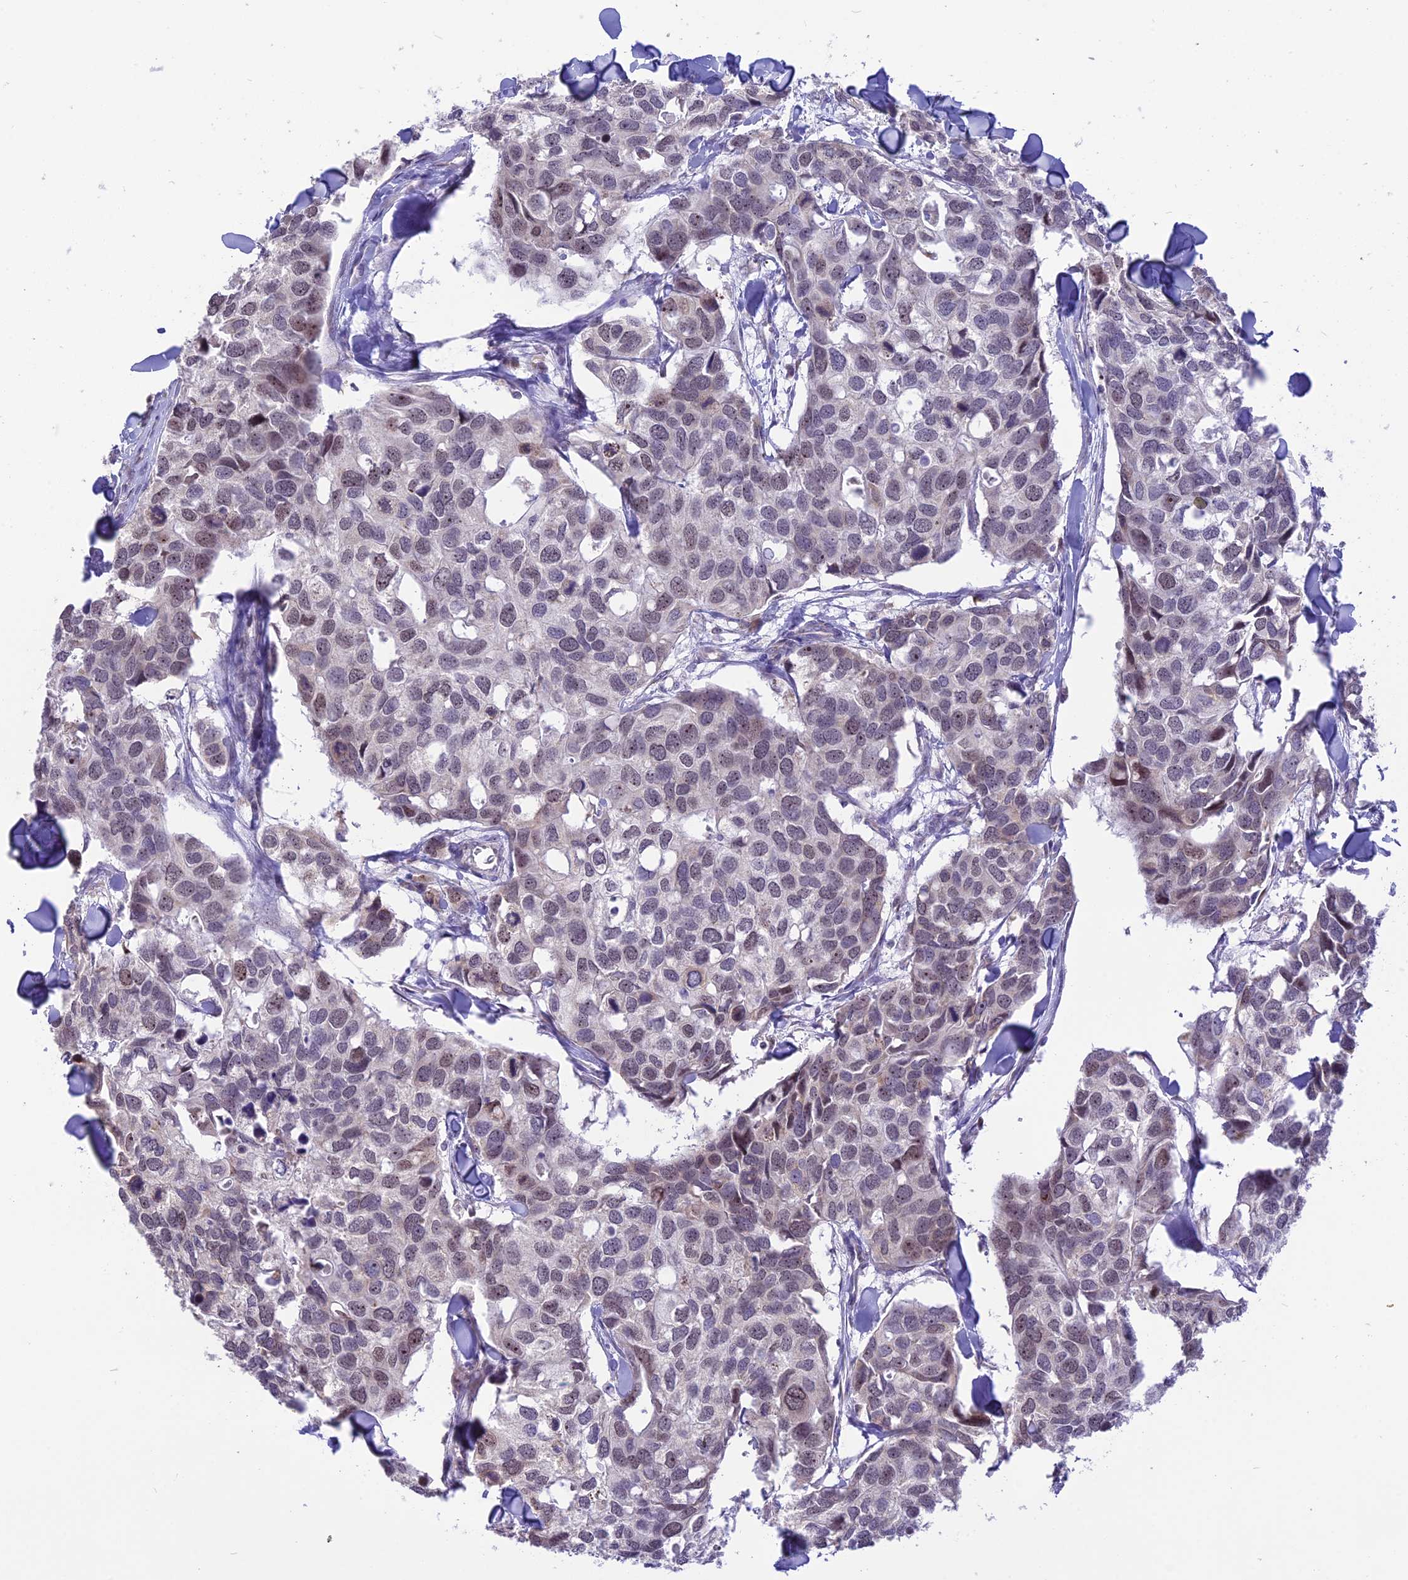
{"staining": {"intensity": "weak", "quantity": "25%-75%", "location": "nuclear"}, "tissue": "breast cancer", "cell_type": "Tumor cells", "image_type": "cancer", "snomed": [{"axis": "morphology", "description": "Duct carcinoma"}, {"axis": "topography", "description": "Breast"}], "caption": "There is low levels of weak nuclear staining in tumor cells of infiltrating ductal carcinoma (breast), as demonstrated by immunohistochemical staining (brown color).", "gene": "CMSS1", "patient": {"sex": "female", "age": 83}}